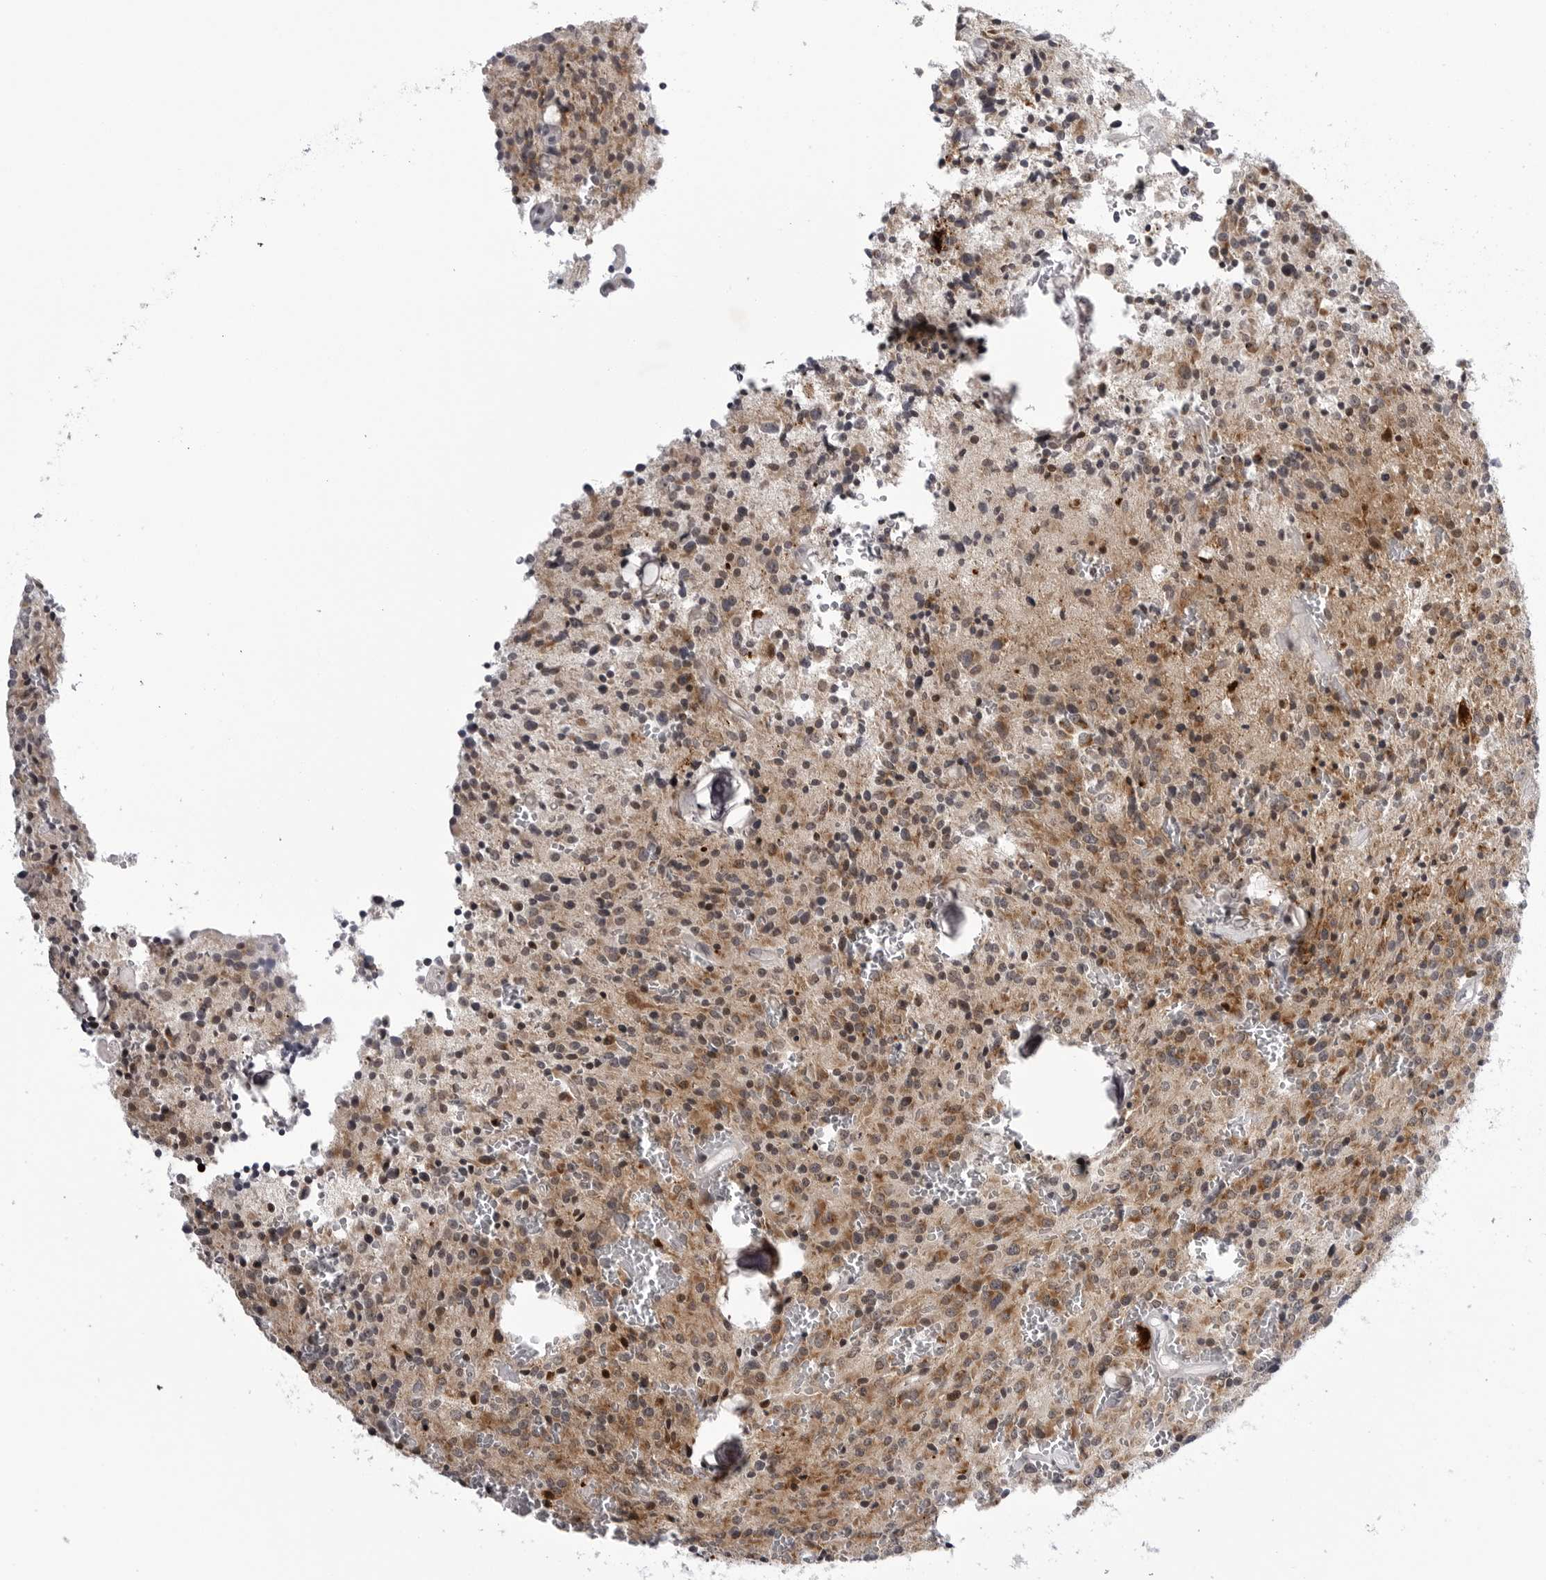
{"staining": {"intensity": "moderate", "quantity": ">75%", "location": "cytoplasmic/membranous"}, "tissue": "glioma", "cell_type": "Tumor cells", "image_type": "cancer", "snomed": [{"axis": "morphology", "description": "Glioma, malignant, Low grade"}, {"axis": "topography", "description": "Brain"}], "caption": "IHC histopathology image of neoplastic tissue: human glioma stained using immunohistochemistry exhibits medium levels of moderate protein expression localized specifically in the cytoplasmic/membranous of tumor cells, appearing as a cytoplasmic/membranous brown color.", "gene": "CDK20", "patient": {"sex": "male", "age": 58}}